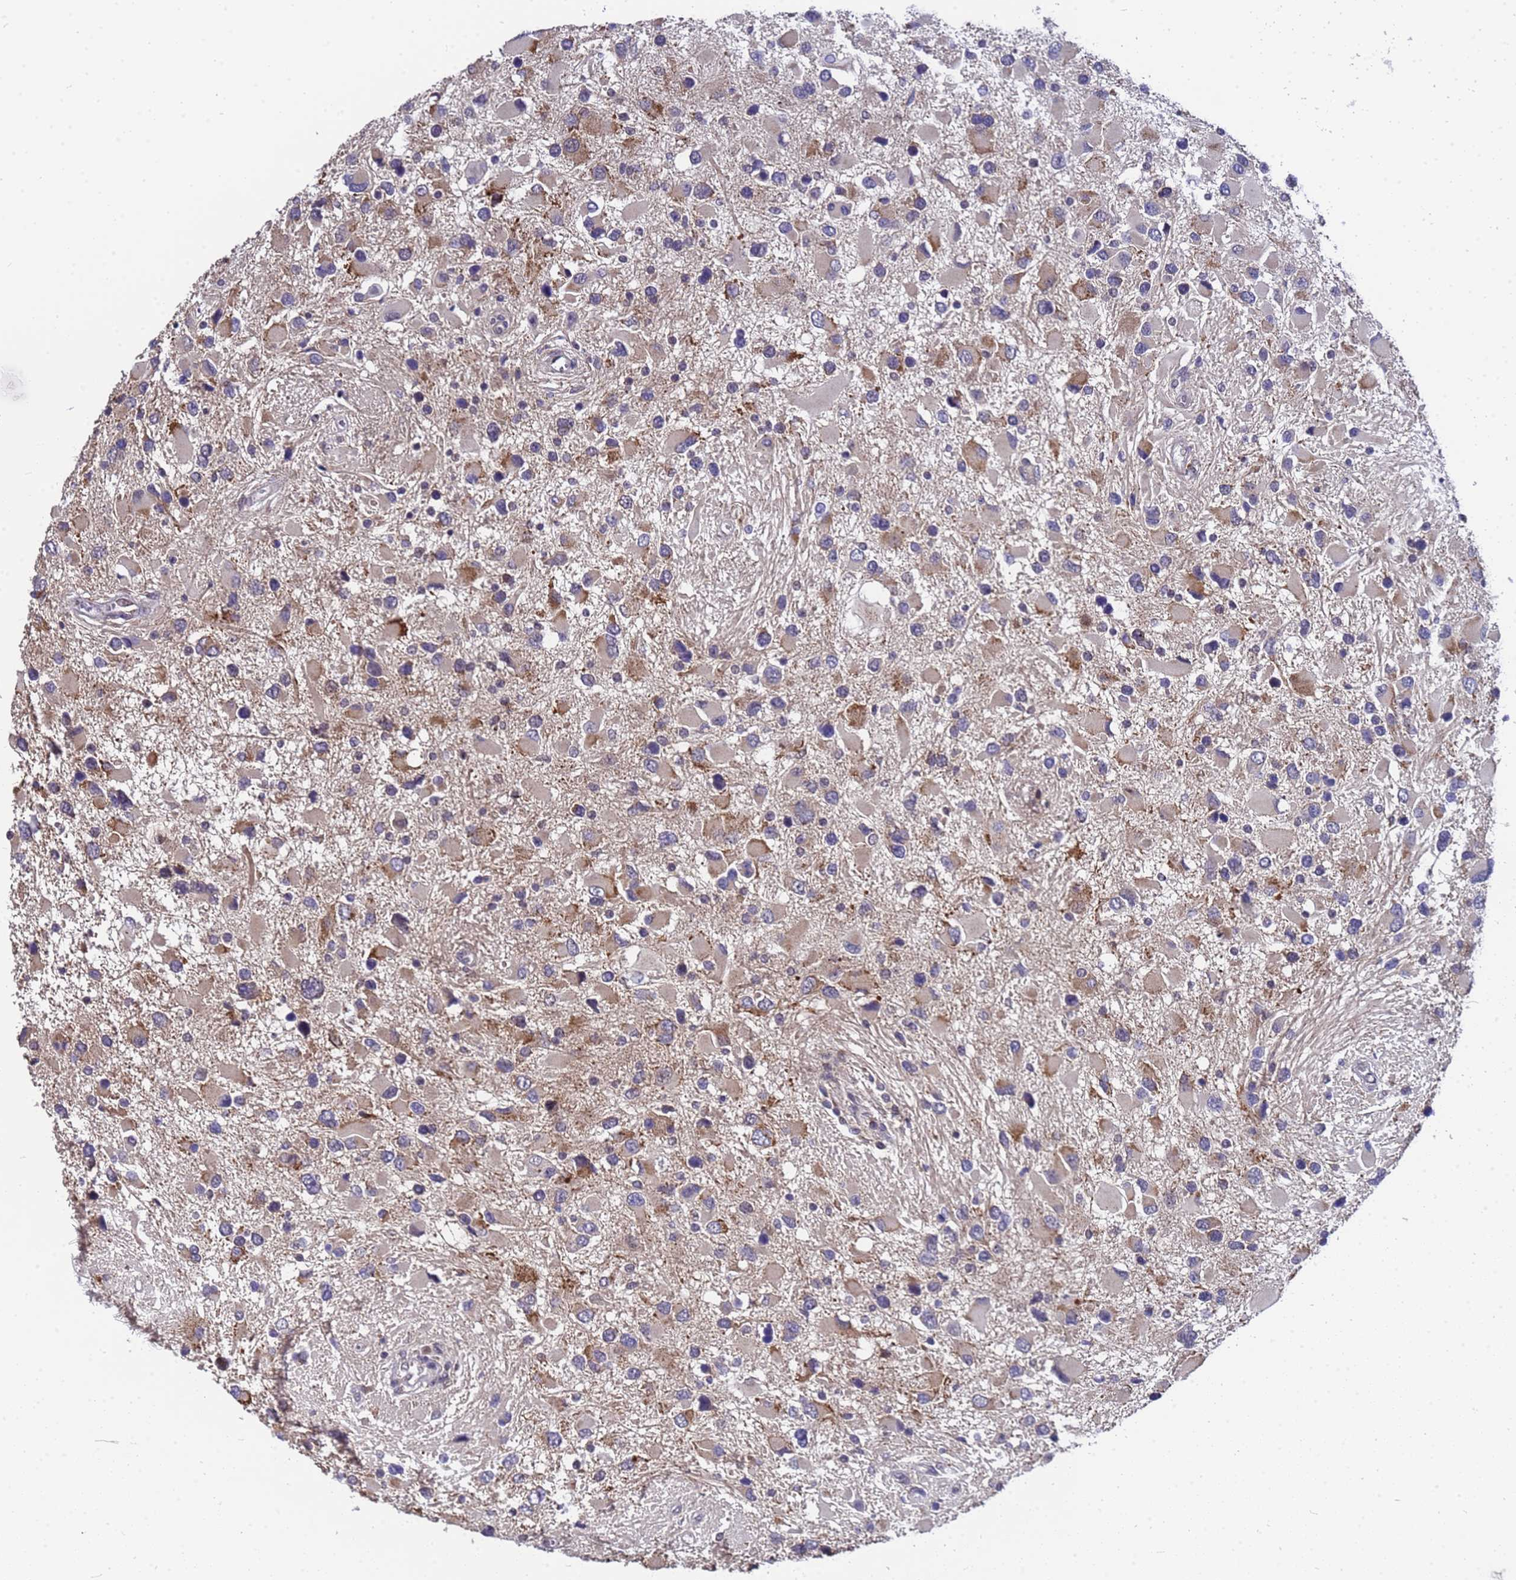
{"staining": {"intensity": "moderate", "quantity": "25%-75%", "location": "cytoplasmic/membranous"}, "tissue": "glioma", "cell_type": "Tumor cells", "image_type": "cancer", "snomed": [{"axis": "morphology", "description": "Glioma, malignant, High grade"}, {"axis": "topography", "description": "Brain"}], "caption": "Glioma stained with a protein marker reveals moderate staining in tumor cells.", "gene": "ANAPC13", "patient": {"sex": "male", "age": 53}}